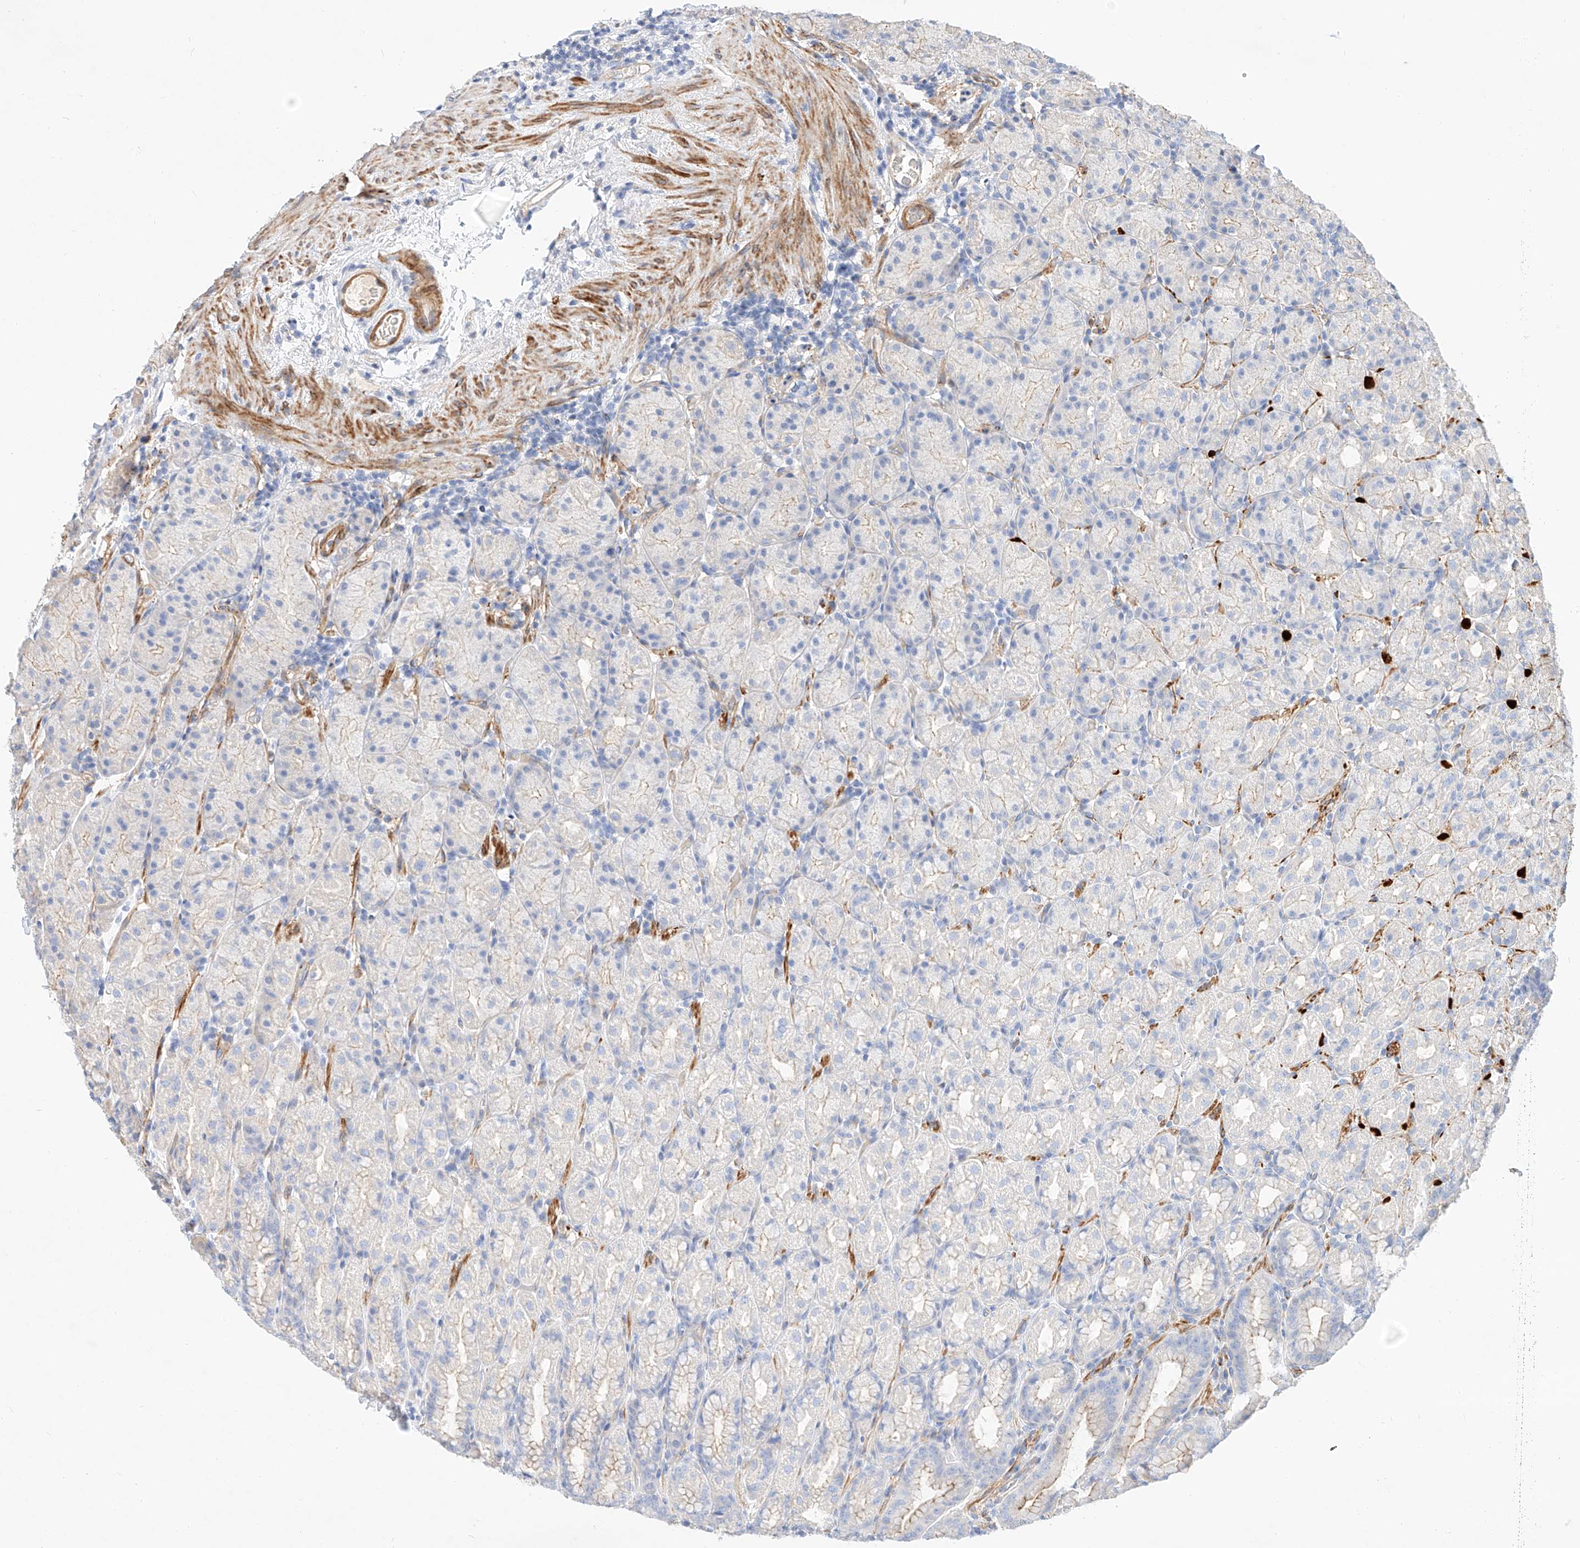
{"staining": {"intensity": "negative", "quantity": "none", "location": "none"}, "tissue": "stomach", "cell_type": "Glandular cells", "image_type": "normal", "snomed": [{"axis": "morphology", "description": "Normal tissue, NOS"}, {"axis": "topography", "description": "Stomach, upper"}], "caption": "A high-resolution micrograph shows IHC staining of normal stomach, which exhibits no significant staining in glandular cells. (Stains: DAB immunohistochemistry with hematoxylin counter stain, Microscopy: brightfield microscopy at high magnification).", "gene": "KCNH5", "patient": {"sex": "male", "age": 68}}